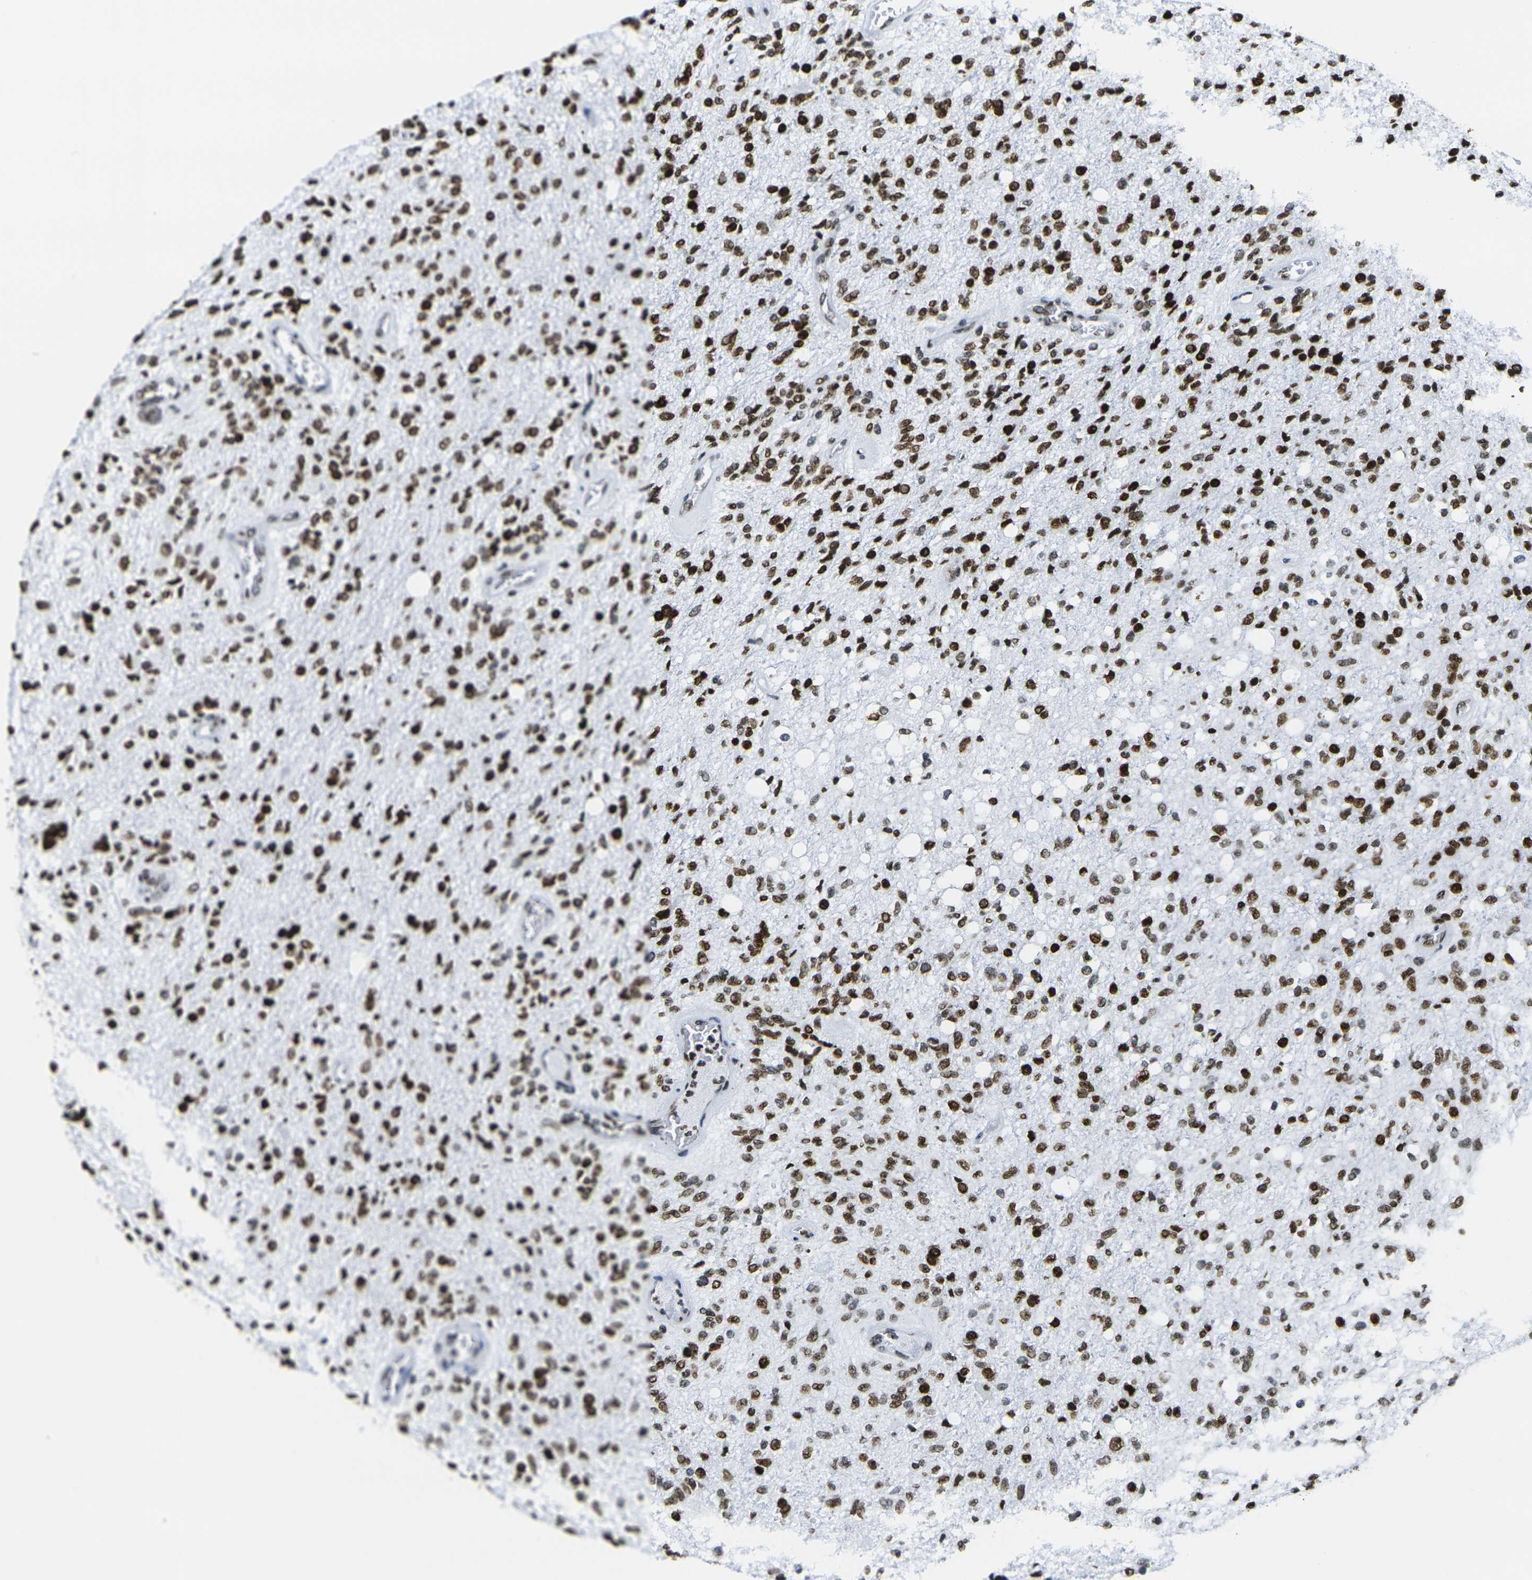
{"staining": {"intensity": "strong", "quantity": ">75%", "location": "nuclear"}, "tissue": "glioma", "cell_type": "Tumor cells", "image_type": "cancer", "snomed": [{"axis": "morphology", "description": "Normal tissue, NOS"}, {"axis": "morphology", "description": "Glioma, malignant, High grade"}, {"axis": "topography", "description": "Cerebral cortex"}], "caption": "Protein staining of malignant glioma (high-grade) tissue exhibits strong nuclear expression in approximately >75% of tumor cells.", "gene": "H2AX", "patient": {"sex": "male", "age": 77}}